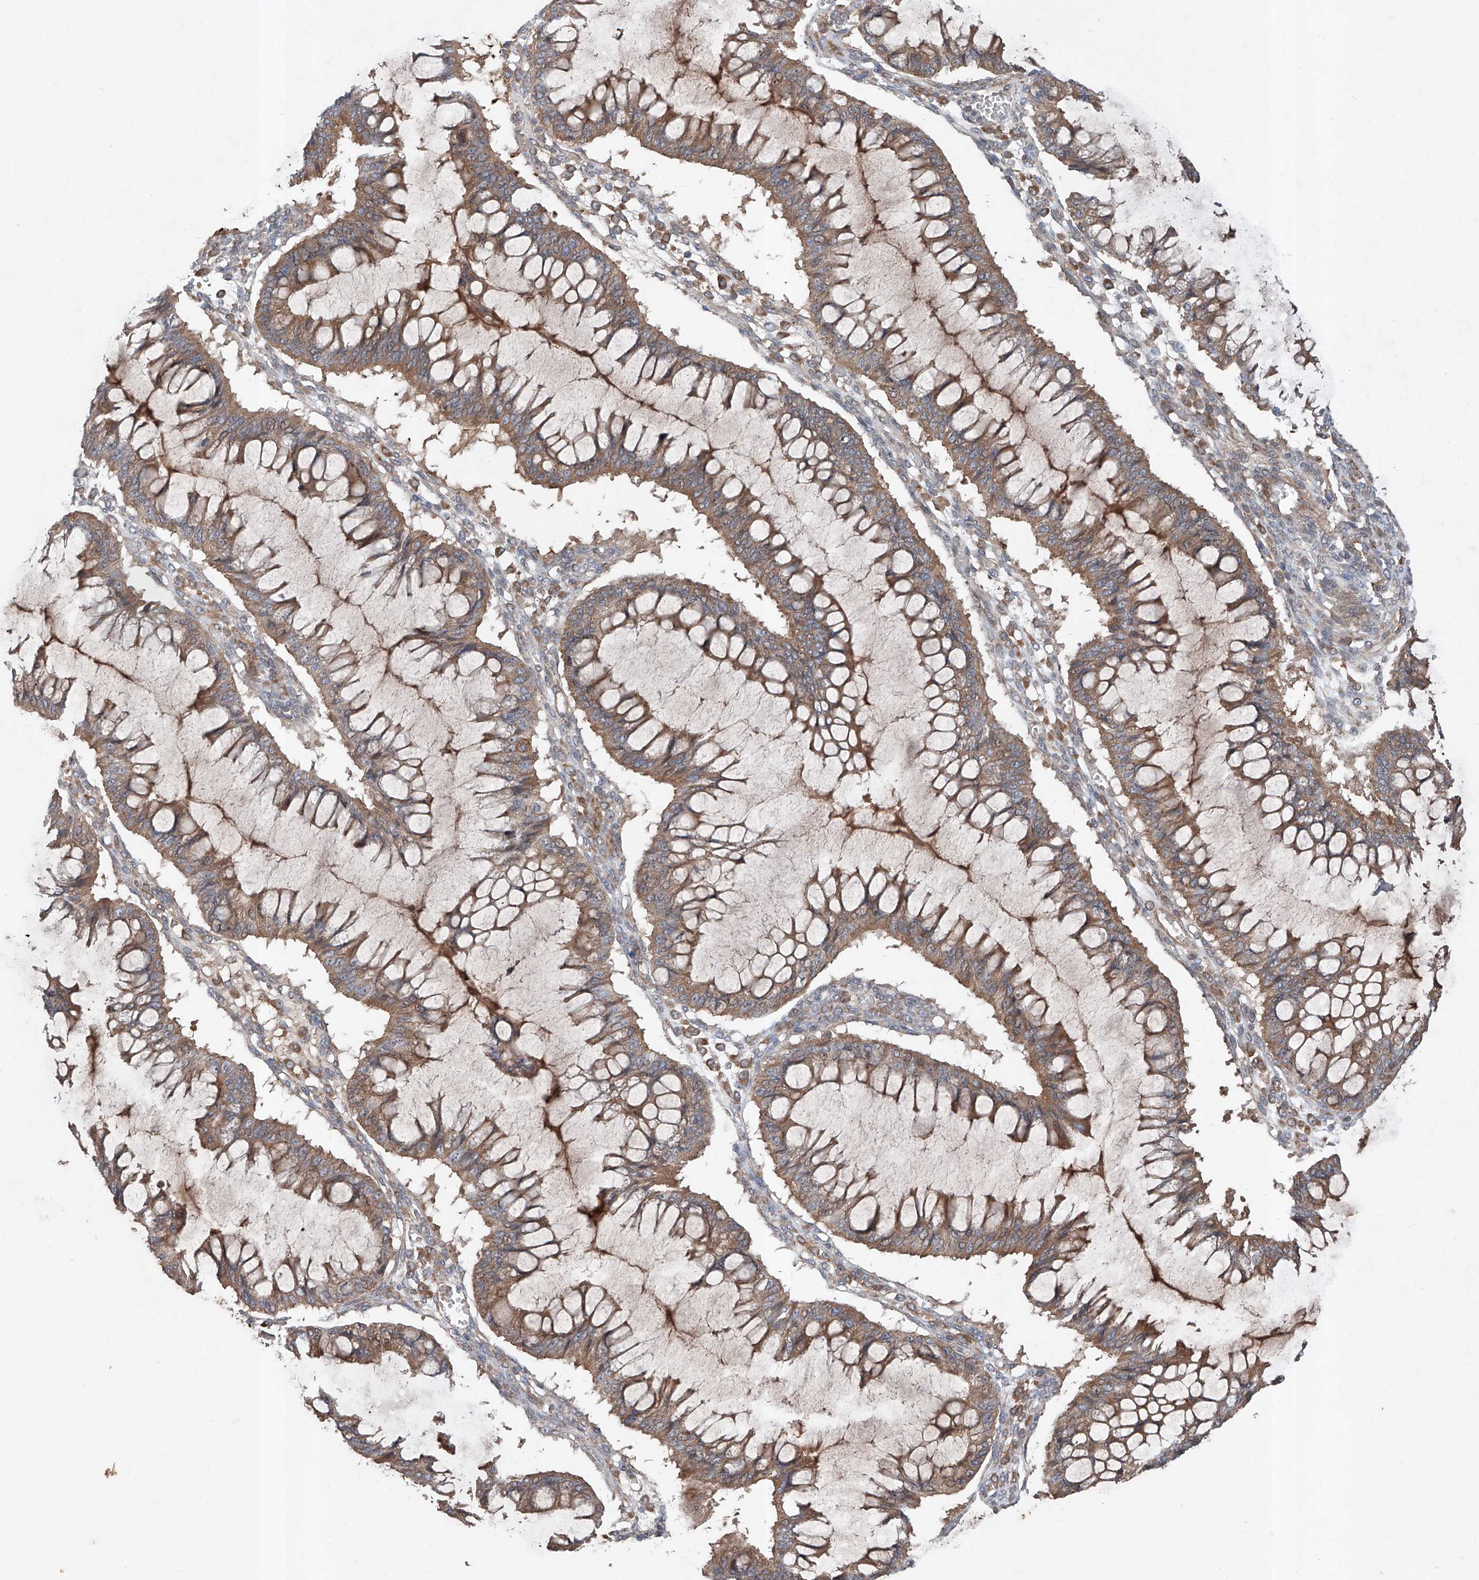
{"staining": {"intensity": "moderate", "quantity": ">75%", "location": "cytoplasmic/membranous"}, "tissue": "ovarian cancer", "cell_type": "Tumor cells", "image_type": "cancer", "snomed": [{"axis": "morphology", "description": "Cystadenocarcinoma, mucinous, NOS"}, {"axis": "topography", "description": "Ovary"}], "caption": "A high-resolution photomicrograph shows IHC staining of ovarian cancer (mucinous cystadenocarcinoma), which exhibits moderate cytoplasmic/membranous expression in about >75% of tumor cells.", "gene": "ADAM23", "patient": {"sex": "female", "age": 73}}